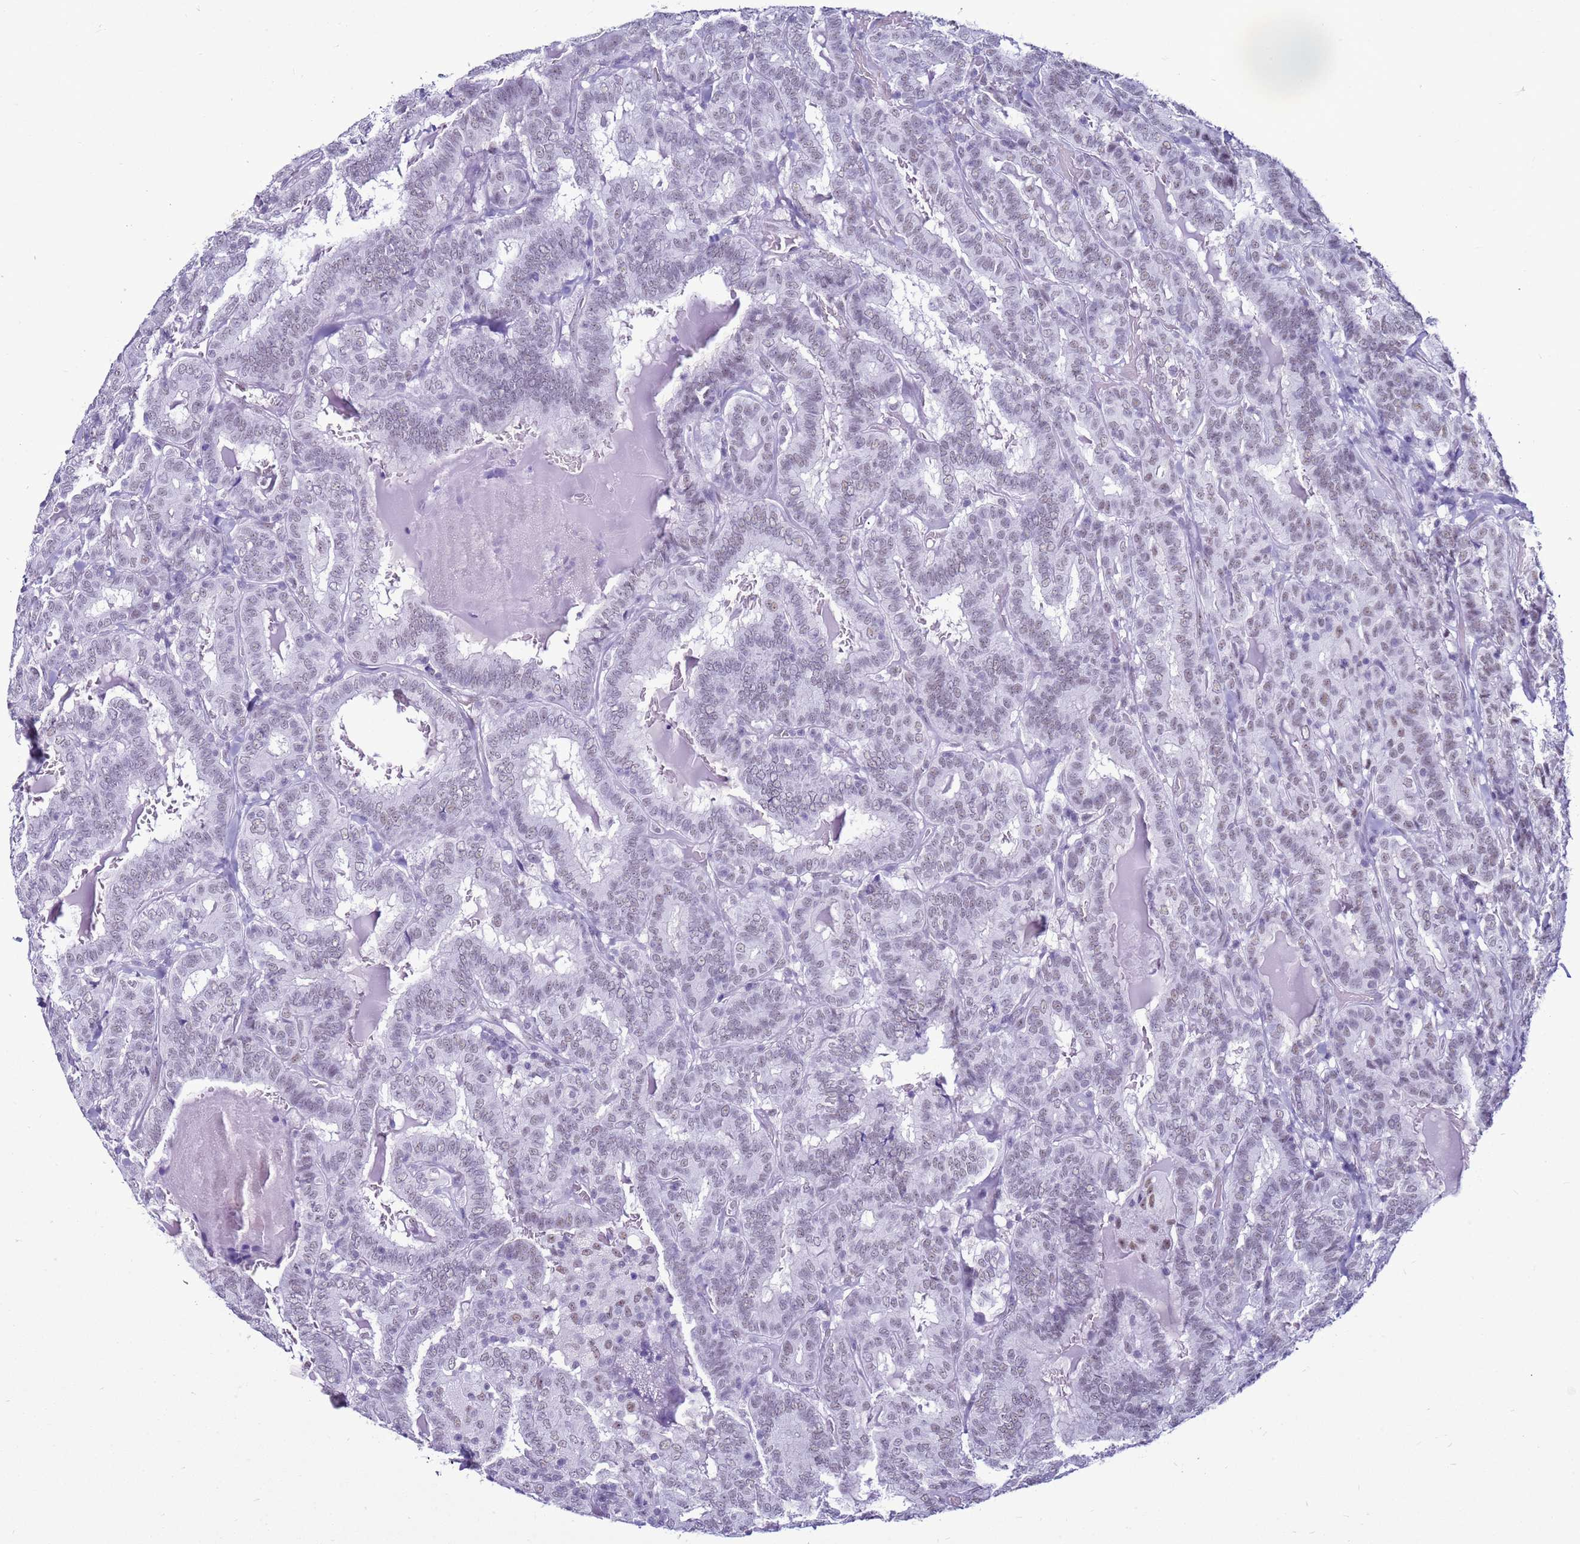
{"staining": {"intensity": "negative", "quantity": "none", "location": "none"}, "tissue": "thyroid cancer", "cell_type": "Tumor cells", "image_type": "cancer", "snomed": [{"axis": "morphology", "description": "Papillary adenocarcinoma, NOS"}, {"axis": "topography", "description": "Thyroid gland"}], "caption": "Thyroid cancer (papillary adenocarcinoma) was stained to show a protein in brown. There is no significant staining in tumor cells.", "gene": "DHX15", "patient": {"sex": "female", "age": 72}}